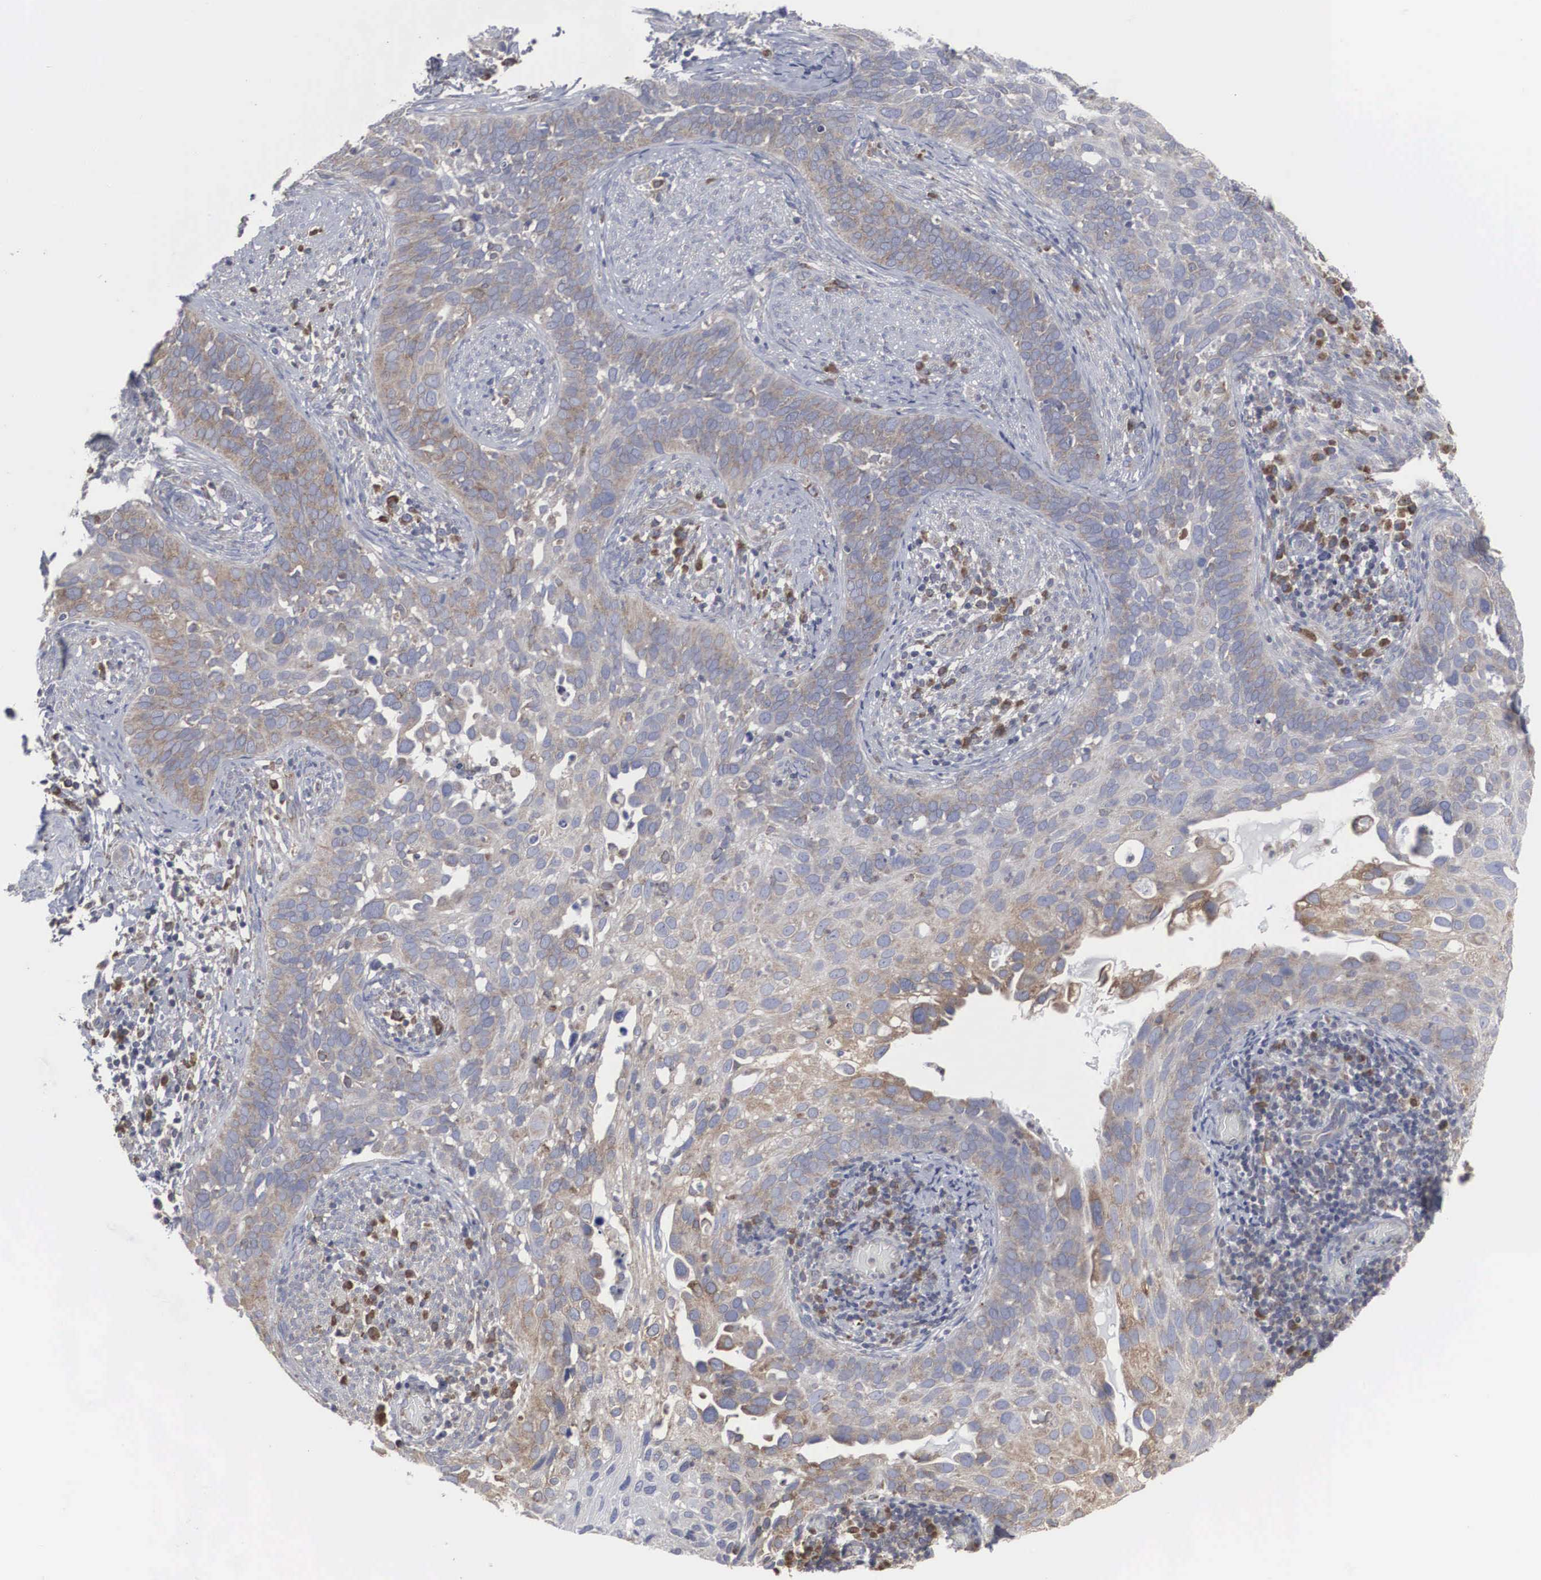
{"staining": {"intensity": "weak", "quantity": "25%-75%", "location": "cytoplasmic/membranous"}, "tissue": "cervical cancer", "cell_type": "Tumor cells", "image_type": "cancer", "snomed": [{"axis": "morphology", "description": "Squamous cell carcinoma, NOS"}, {"axis": "topography", "description": "Cervix"}], "caption": "A micrograph showing weak cytoplasmic/membranous positivity in about 25%-75% of tumor cells in squamous cell carcinoma (cervical), as visualized by brown immunohistochemical staining.", "gene": "MIA2", "patient": {"sex": "female", "age": 31}}